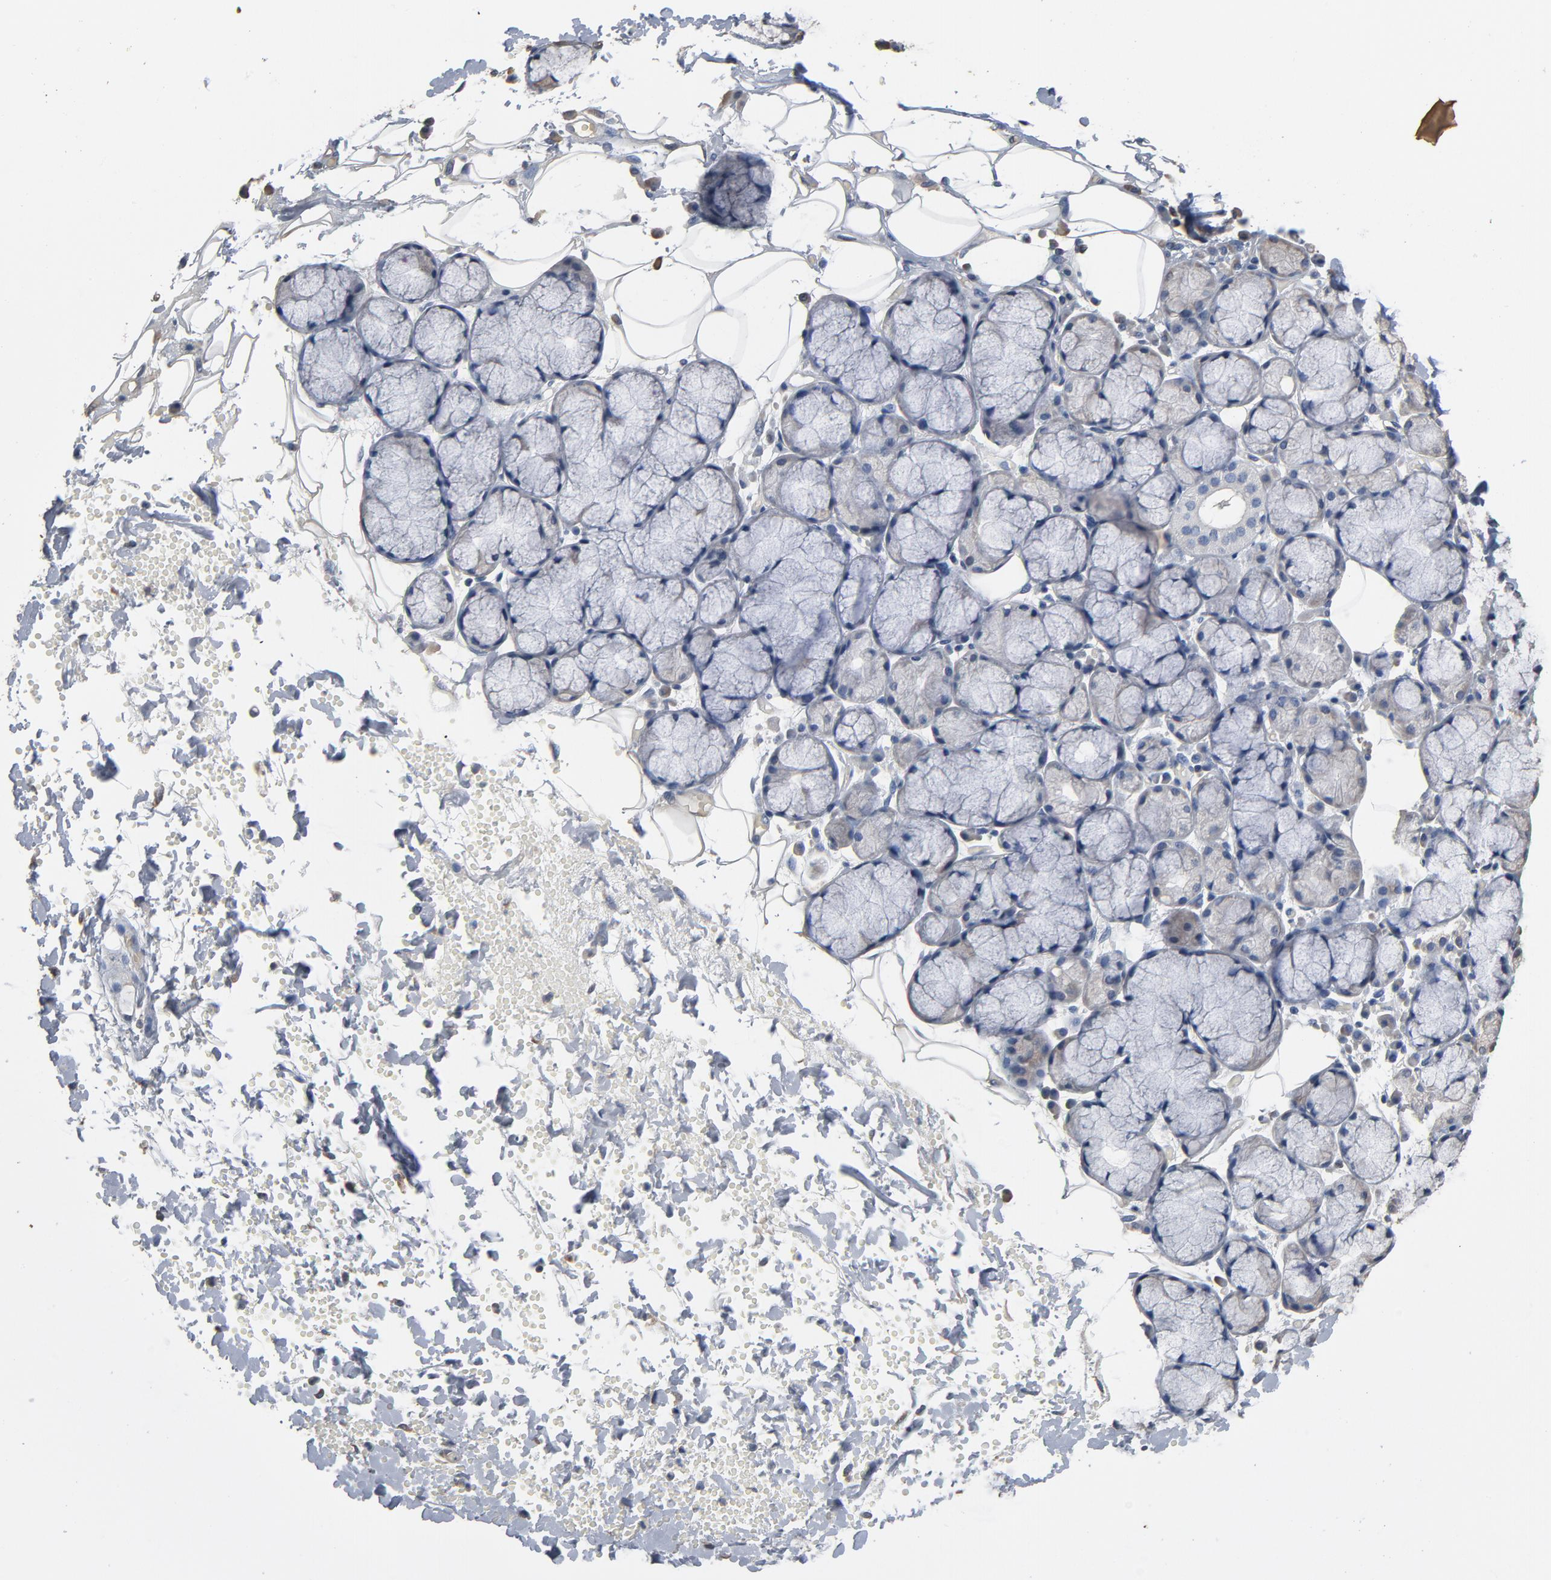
{"staining": {"intensity": "weak", "quantity": "<25%", "location": "cytoplasmic/membranous"}, "tissue": "salivary gland", "cell_type": "Glandular cells", "image_type": "normal", "snomed": [{"axis": "morphology", "description": "Normal tissue, NOS"}, {"axis": "topography", "description": "Skeletal muscle"}, {"axis": "topography", "description": "Oral tissue"}, {"axis": "topography", "description": "Salivary gland"}, {"axis": "topography", "description": "Peripheral nerve tissue"}], "caption": "Human salivary gland stained for a protein using immunohistochemistry shows no expression in glandular cells.", "gene": "SOX6", "patient": {"sex": "male", "age": 54}}